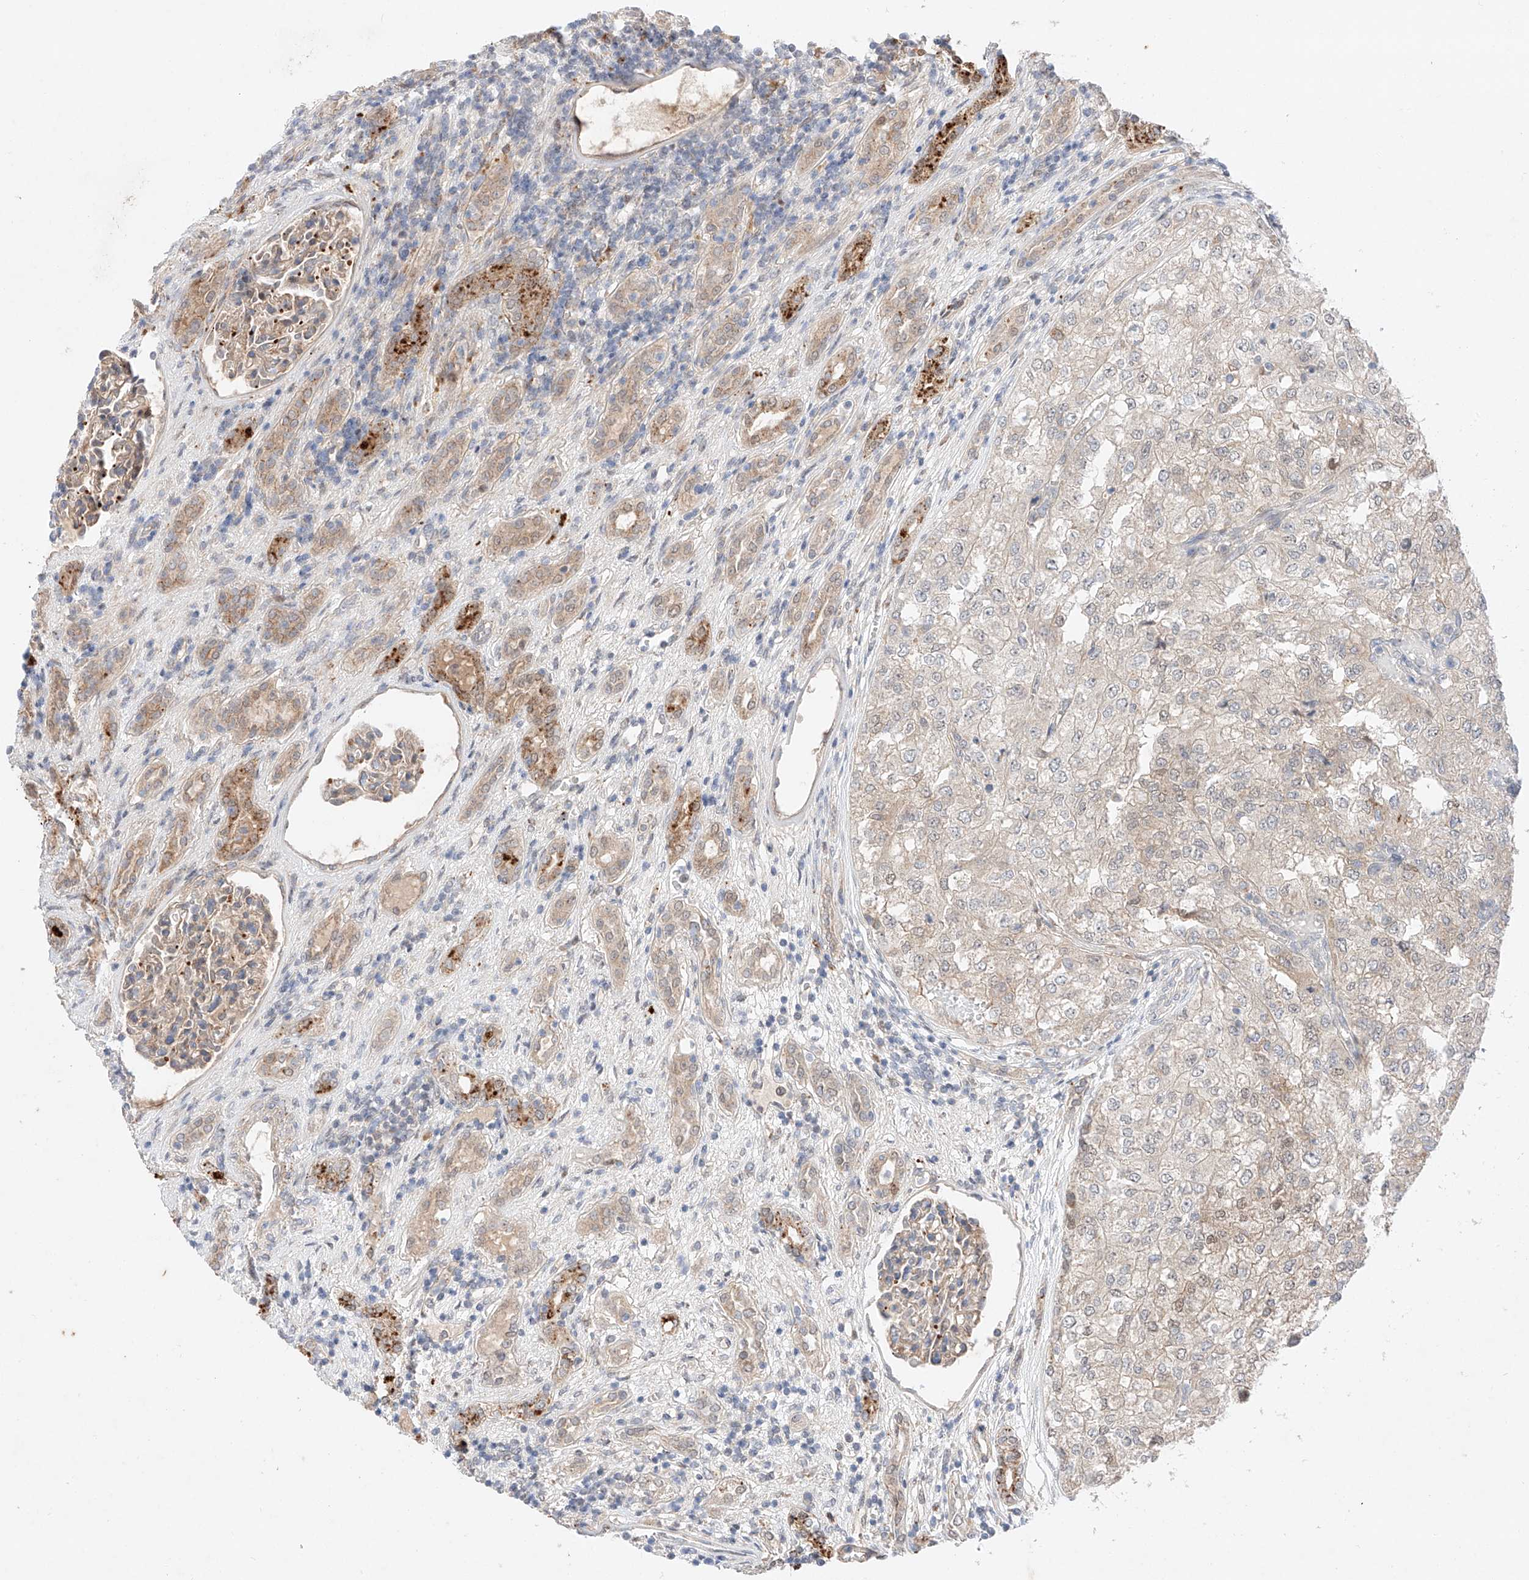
{"staining": {"intensity": "negative", "quantity": "none", "location": "none"}, "tissue": "renal cancer", "cell_type": "Tumor cells", "image_type": "cancer", "snomed": [{"axis": "morphology", "description": "Adenocarcinoma, NOS"}, {"axis": "topography", "description": "Kidney"}], "caption": "An IHC micrograph of renal adenocarcinoma is shown. There is no staining in tumor cells of renal adenocarcinoma.", "gene": "GCNT1", "patient": {"sex": "female", "age": 54}}